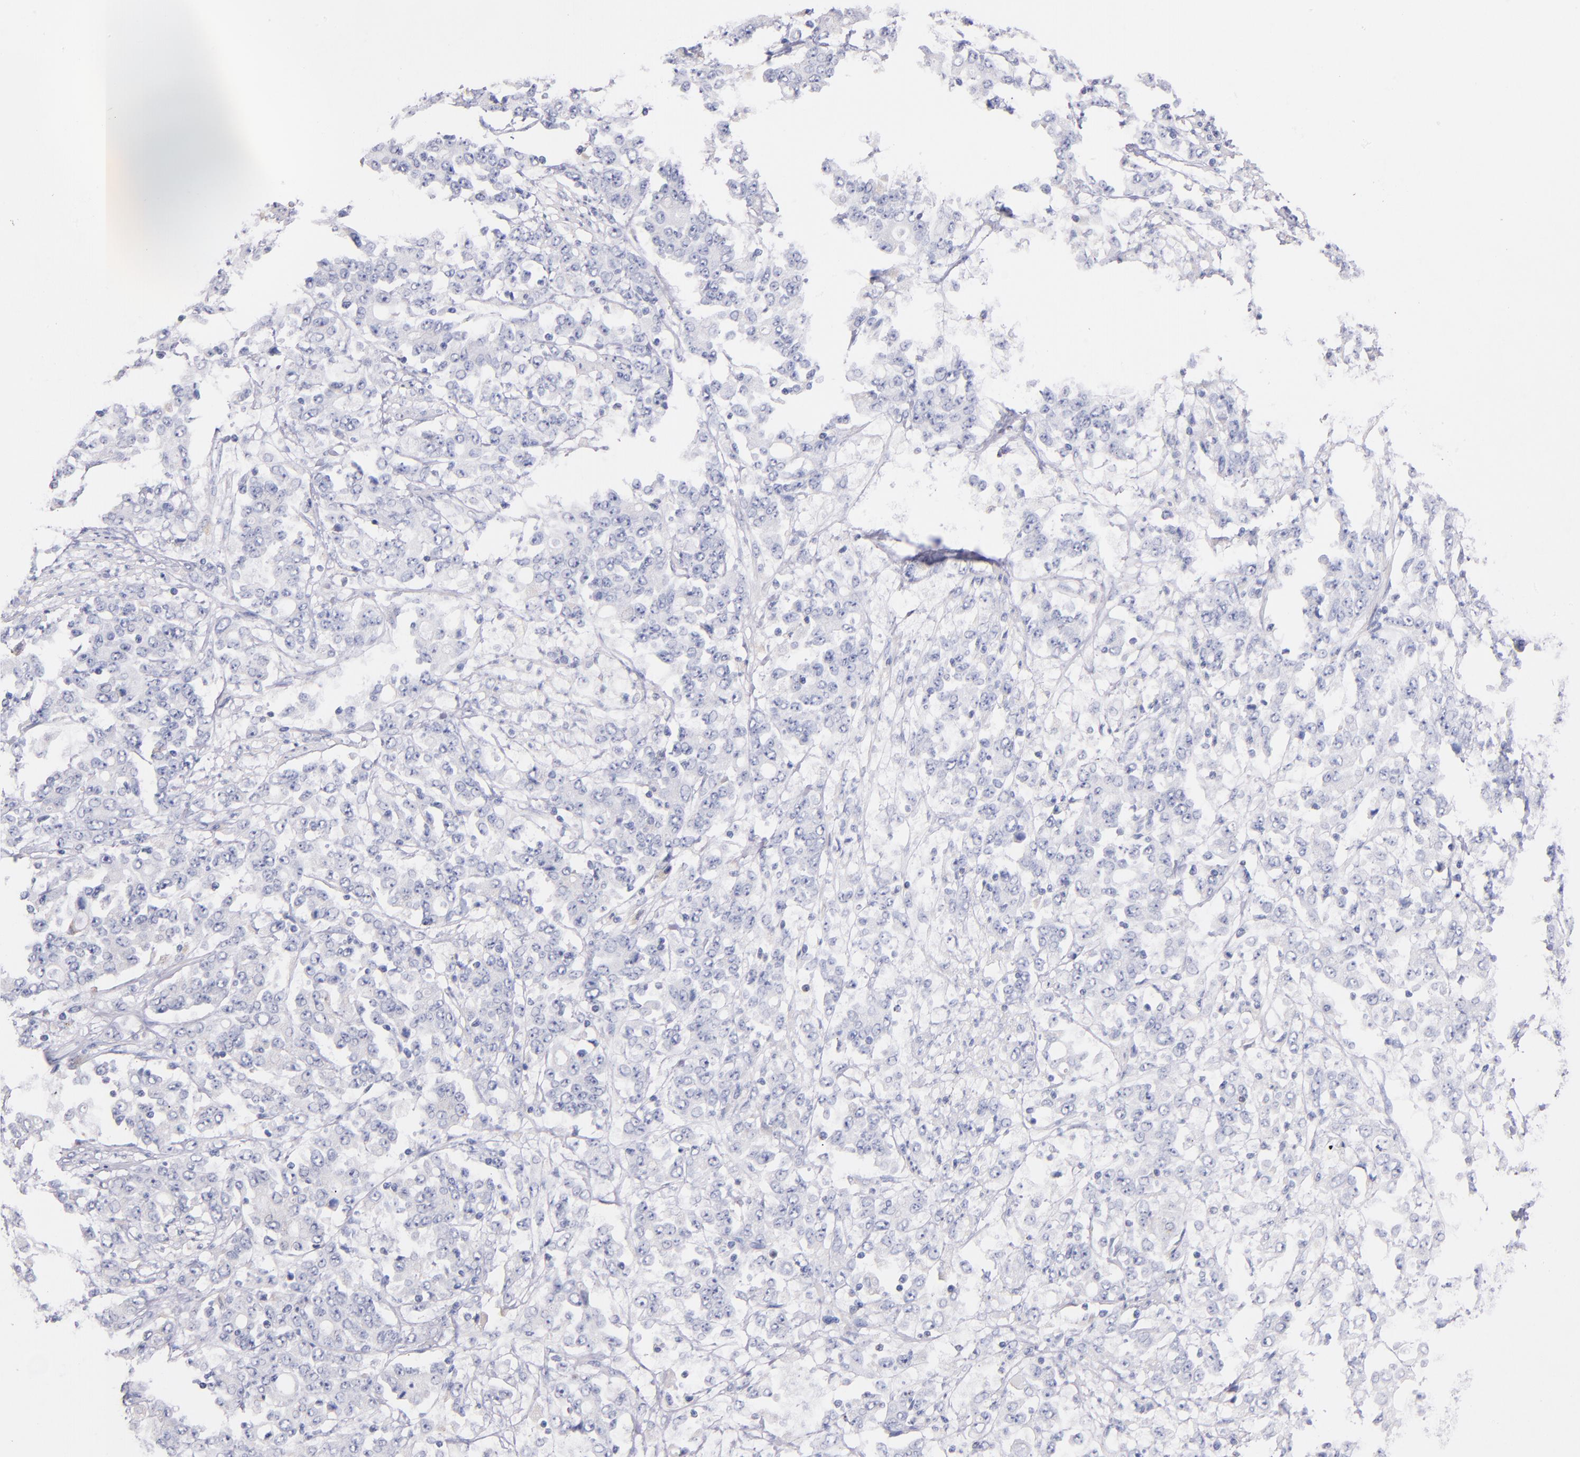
{"staining": {"intensity": "negative", "quantity": "none", "location": "none"}, "tissue": "stomach cancer", "cell_type": "Tumor cells", "image_type": "cancer", "snomed": [{"axis": "morphology", "description": "Adenocarcinoma, NOS"}, {"axis": "topography", "description": "Stomach, lower"}], "caption": "Tumor cells show no significant expression in stomach cancer (adenocarcinoma).", "gene": "SRF", "patient": {"sex": "female", "age": 71}}